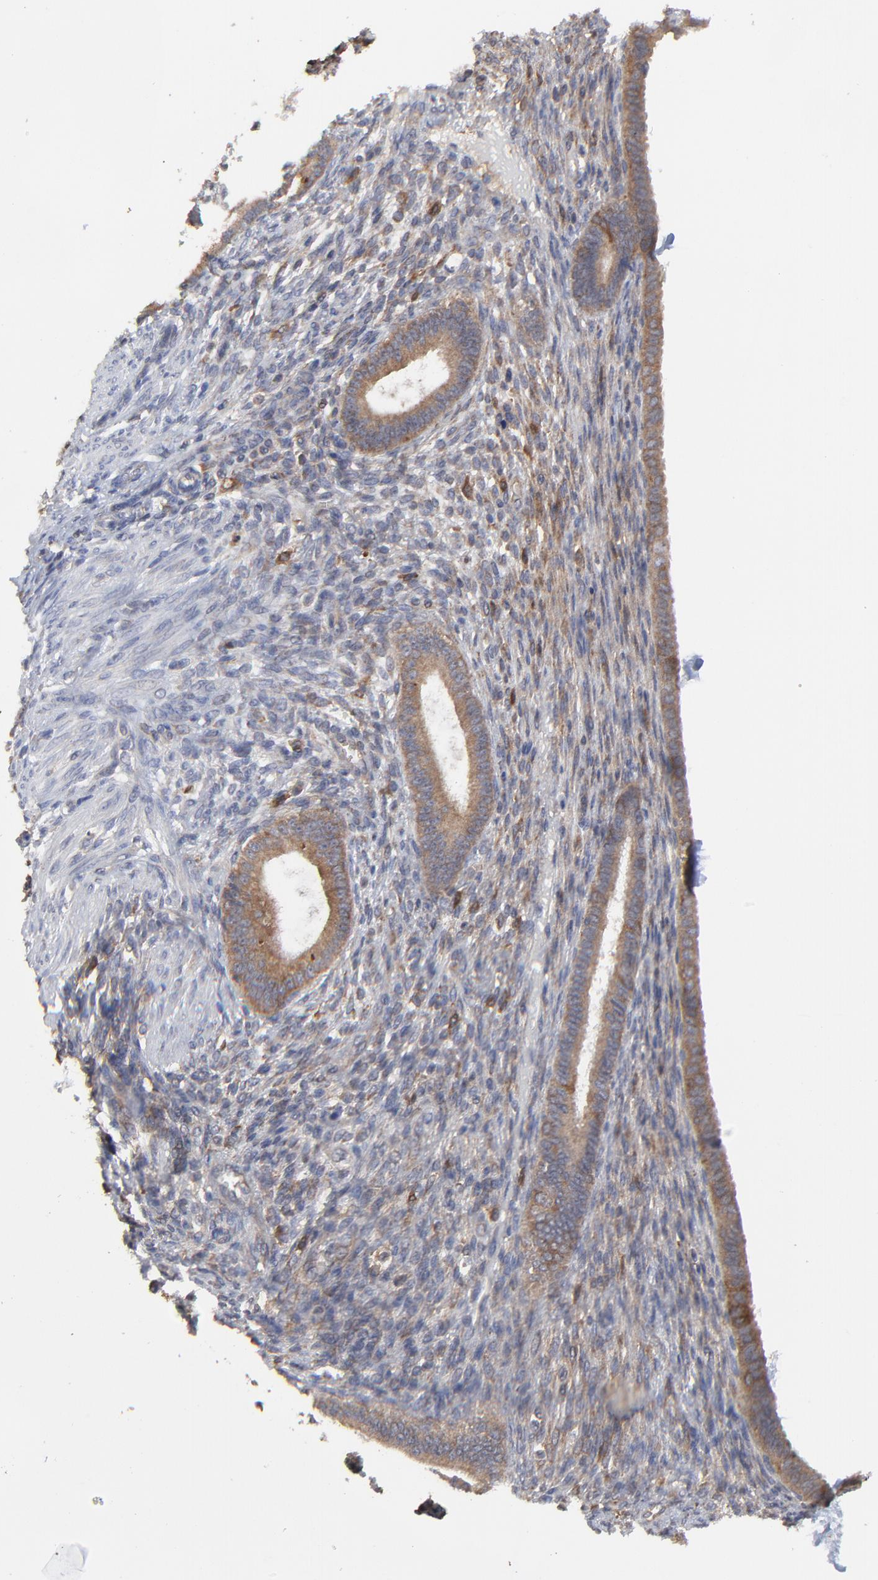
{"staining": {"intensity": "weak", "quantity": ">75%", "location": "cytoplasmic/membranous"}, "tissue": "endometrium", "cell_type": "Cells in endometrial stroma", "image_type": "normal", "snomed": [{"axis": "morphology", "description": "Normal tissue, NOS"}, {"axis": "topography", "description": "Endometrium"}], "caption": "Immunohistochemistry (DAB (3,3'-diaminobenzidine)) staining of normal endometrium demonstrates weak cytoplasmic/membranous protein positivity in approximately >75% of cells in endometrial stroma. (Stains: DAB in brown, nuclei in blue, Microscopy: brightfield microscopy at high magnification).", "gene": "RAB9A", "patient": {"sex": "female", "age": 72}}